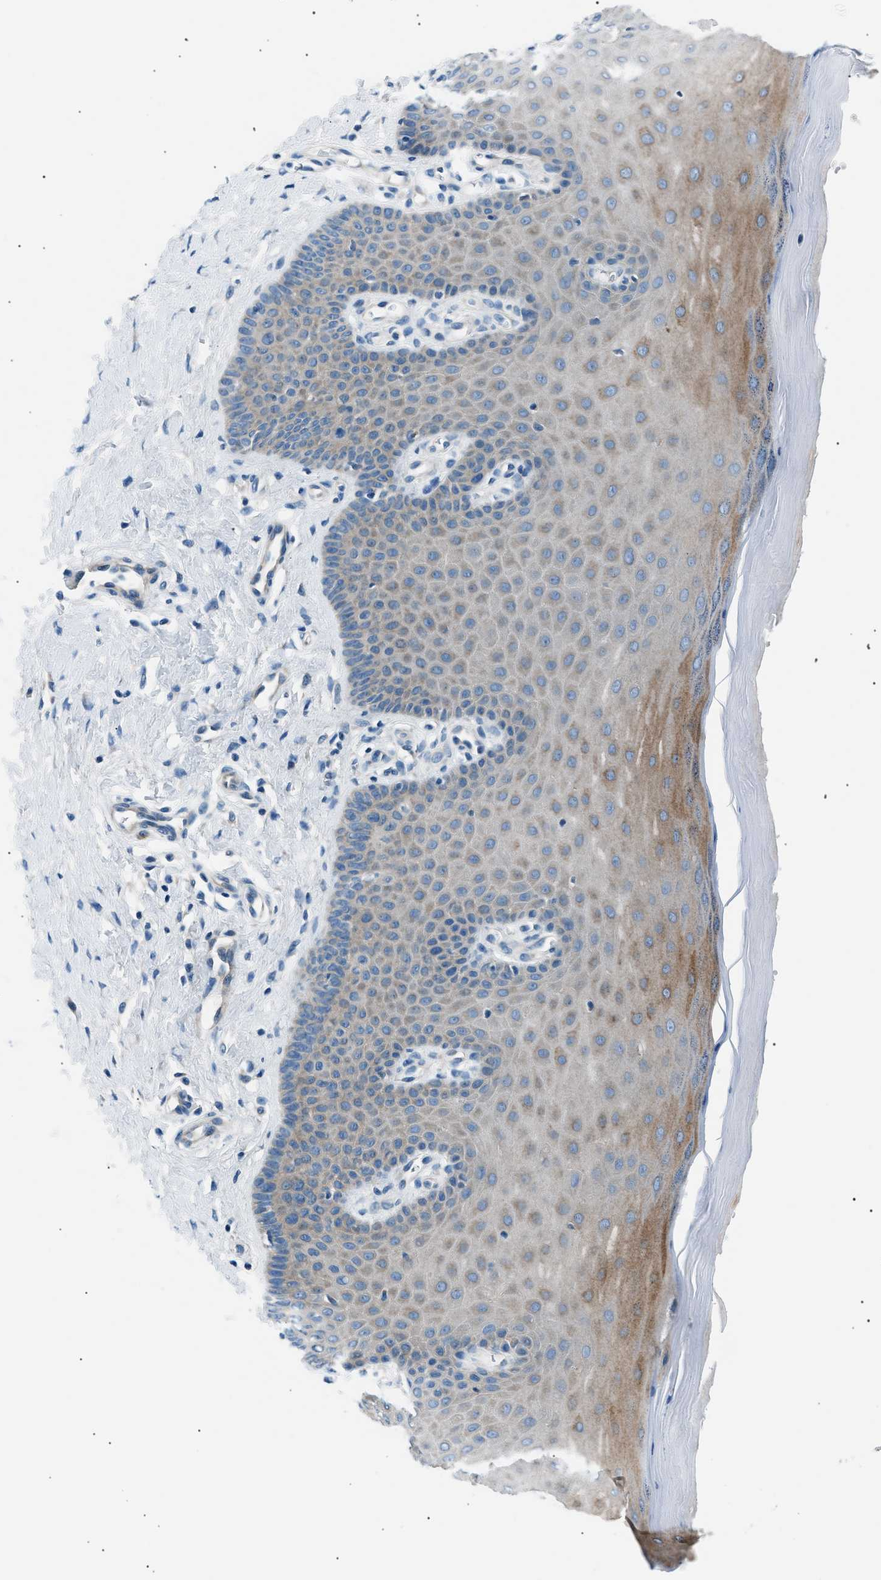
{"staining": {"intensity": "negative", "quantity": "none", "location": "none"}, "tissue": "cervix", "cell_type": "Glandular cells", "image_type": "normal", "snomed": [{"axis": "morphology", "description": "Normal tissue, NOS"}, {"axis": "topography", "description": "Cervix"}], "caption": "High magnification brightfield microscopy of unremarkable cervix stained with DAB (3,3'-diaminobenzidine) (brown) and counterstained with hematoxylin (blue): glandular cells show no significant expression. Brightfield microscopy of immunohistochemistry stained with DAB (brown) and hematoxylin (blue), captured at high magnification.", "gene": "LRRC37B", "patient": {"sex": "female", "age": 55}}